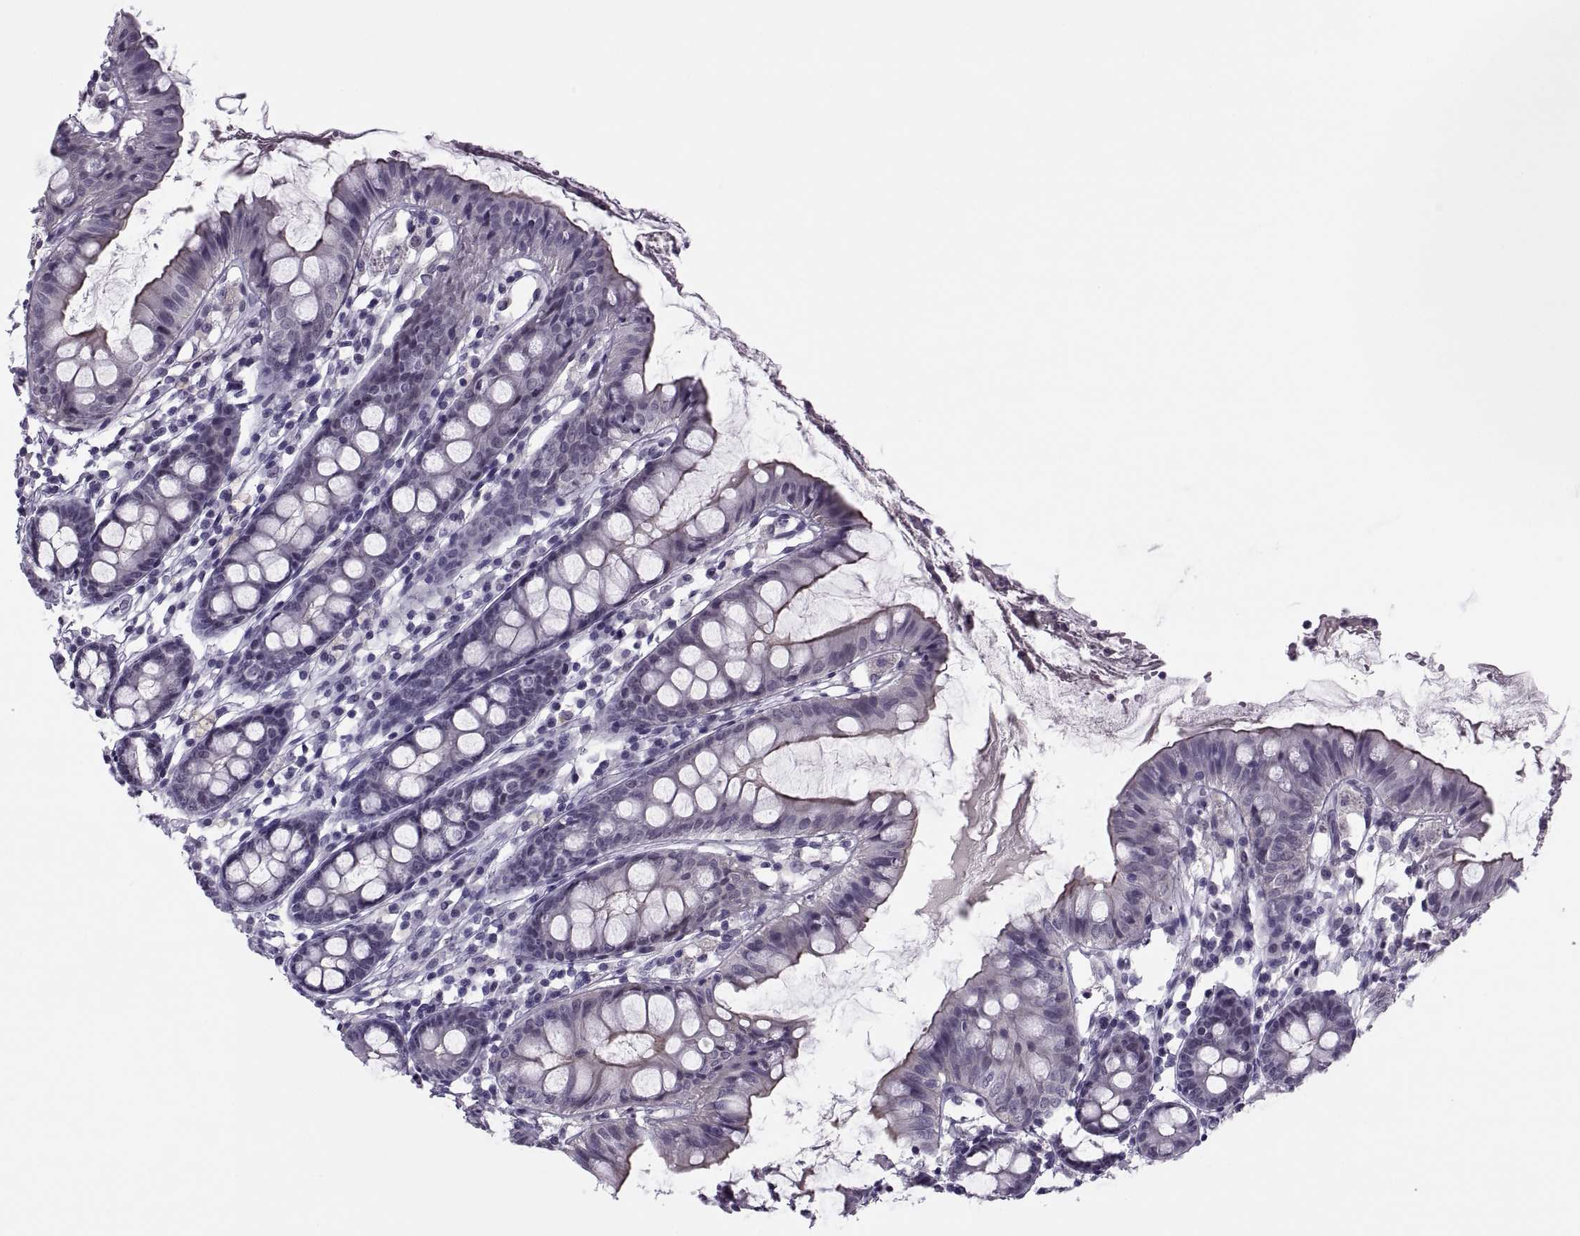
{"staining": {"intensity": "negative", "quantity": "none", "location": "none"}, "tissue": "colon", "cell_type": "Endothelial cells", "image_type": "normal", "snomed": [{"axis": "morphology", "description": "Normal tissue, NOS"}, {"axis": "topography", "description": "Colon"}], "caption": "Human colon stained for a protein using IHC exhibits no positivity in endothelial cells.", "gene": "SYNGR4", "patient": {"sex": "female", "age": 84}}